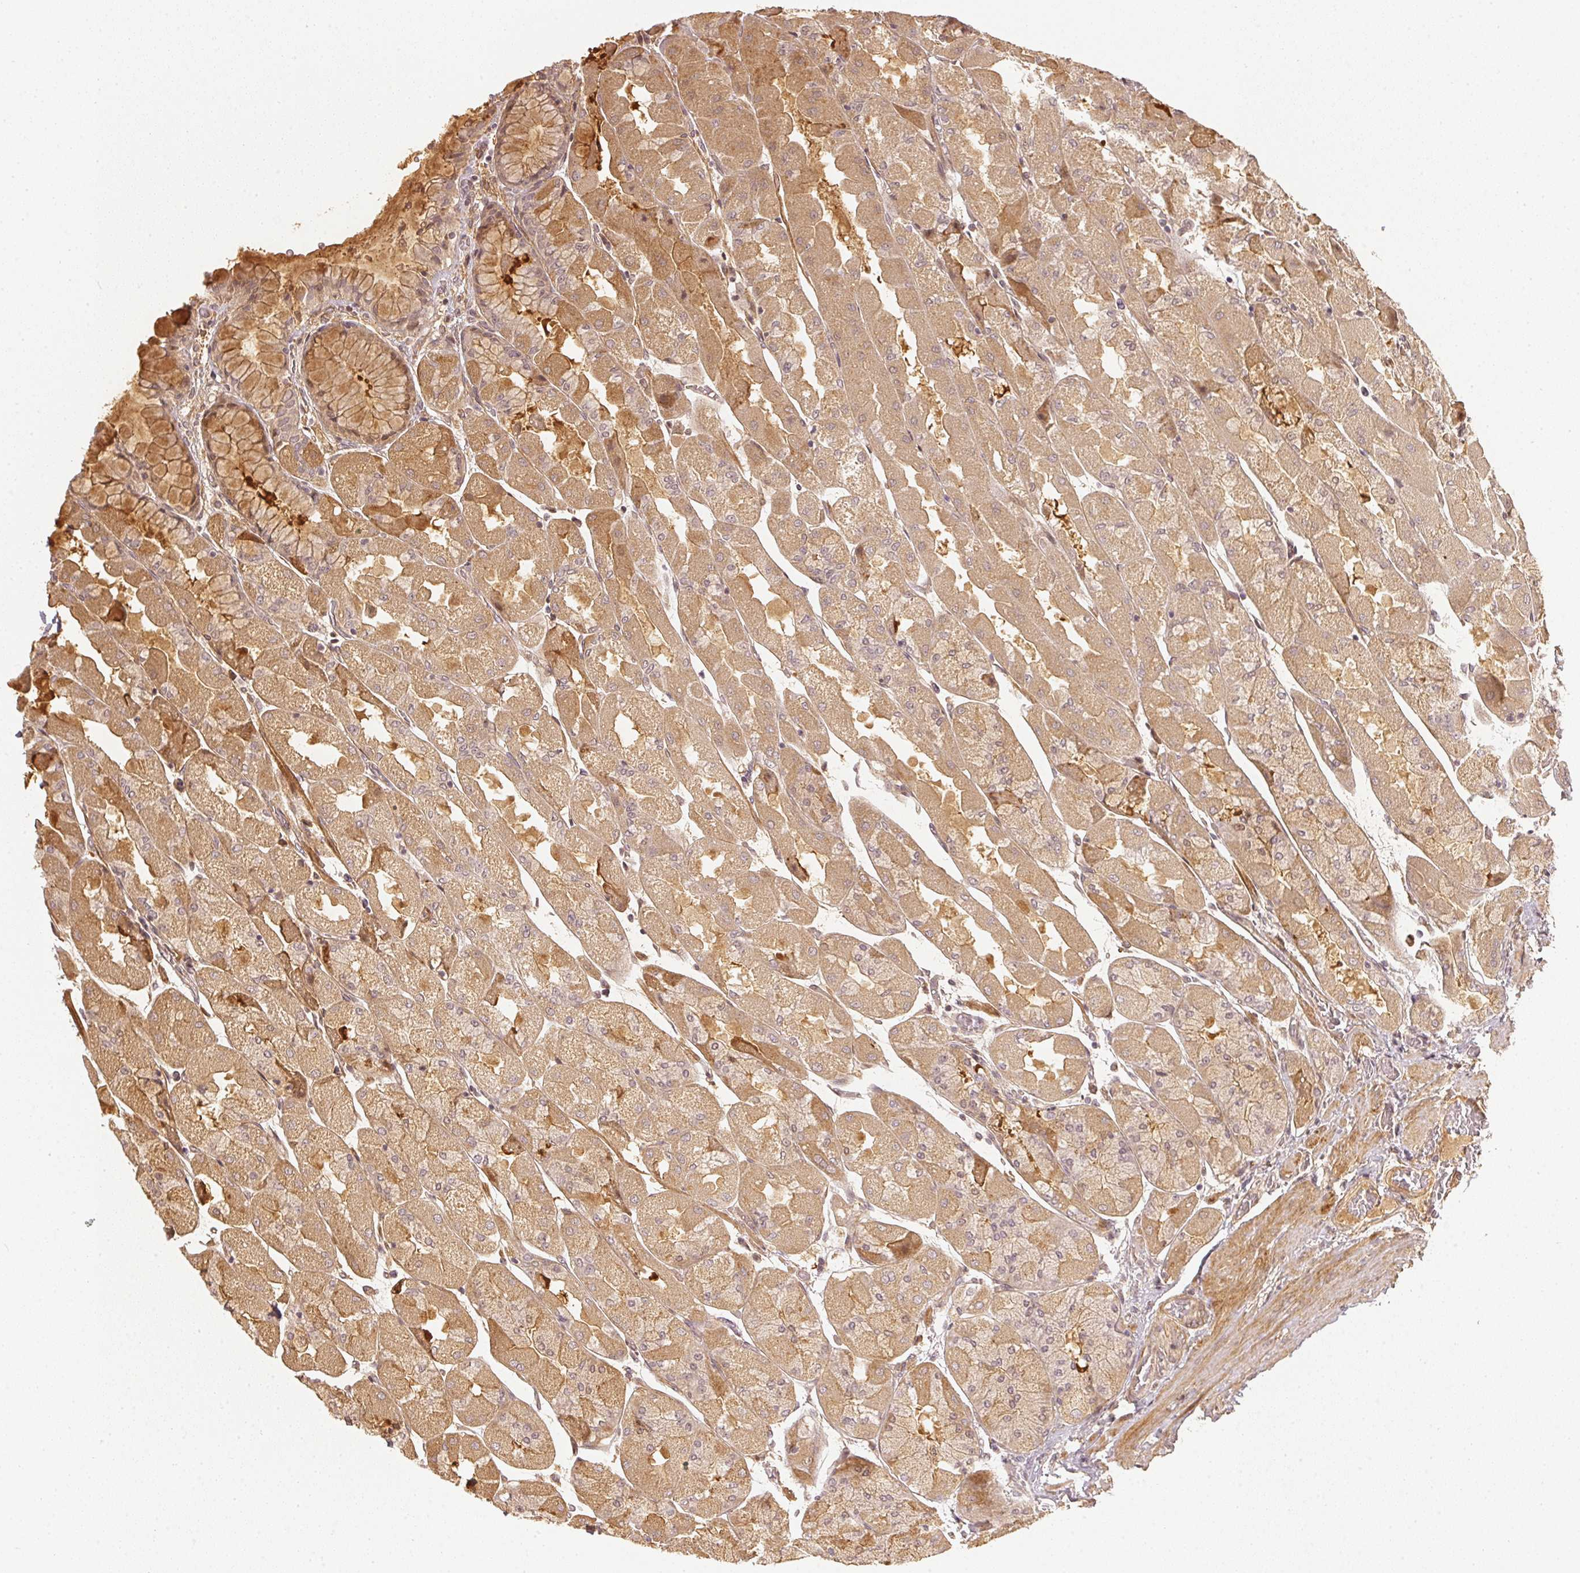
{"staining": {"intensity": "weak", "quantity": "25%-75%", "location": "cytoplasmic/membranous"}, "tissue": "stomach", "cell_type": "Glandular cells", "image_type": "normal", "snomed": [{"axis": "morphology", "description": "Normal tissue, NOS"}, {"axis": "topography", "description": "Stomach"}], "caption": "Unremarkable stomach shows weak cytoplasmic/membranous positivity in approximately 25%-75% of glandular cells, visualized by immunohistochemistry. The staining is performed using DAB (3,3'-diaminobenzidine) brown chromogen to label protein expression. The nuclei are counter-stained blue using hematoxylin.", "gene": "SERPINE1", "patient": {"sex": "female", "age": 61}}